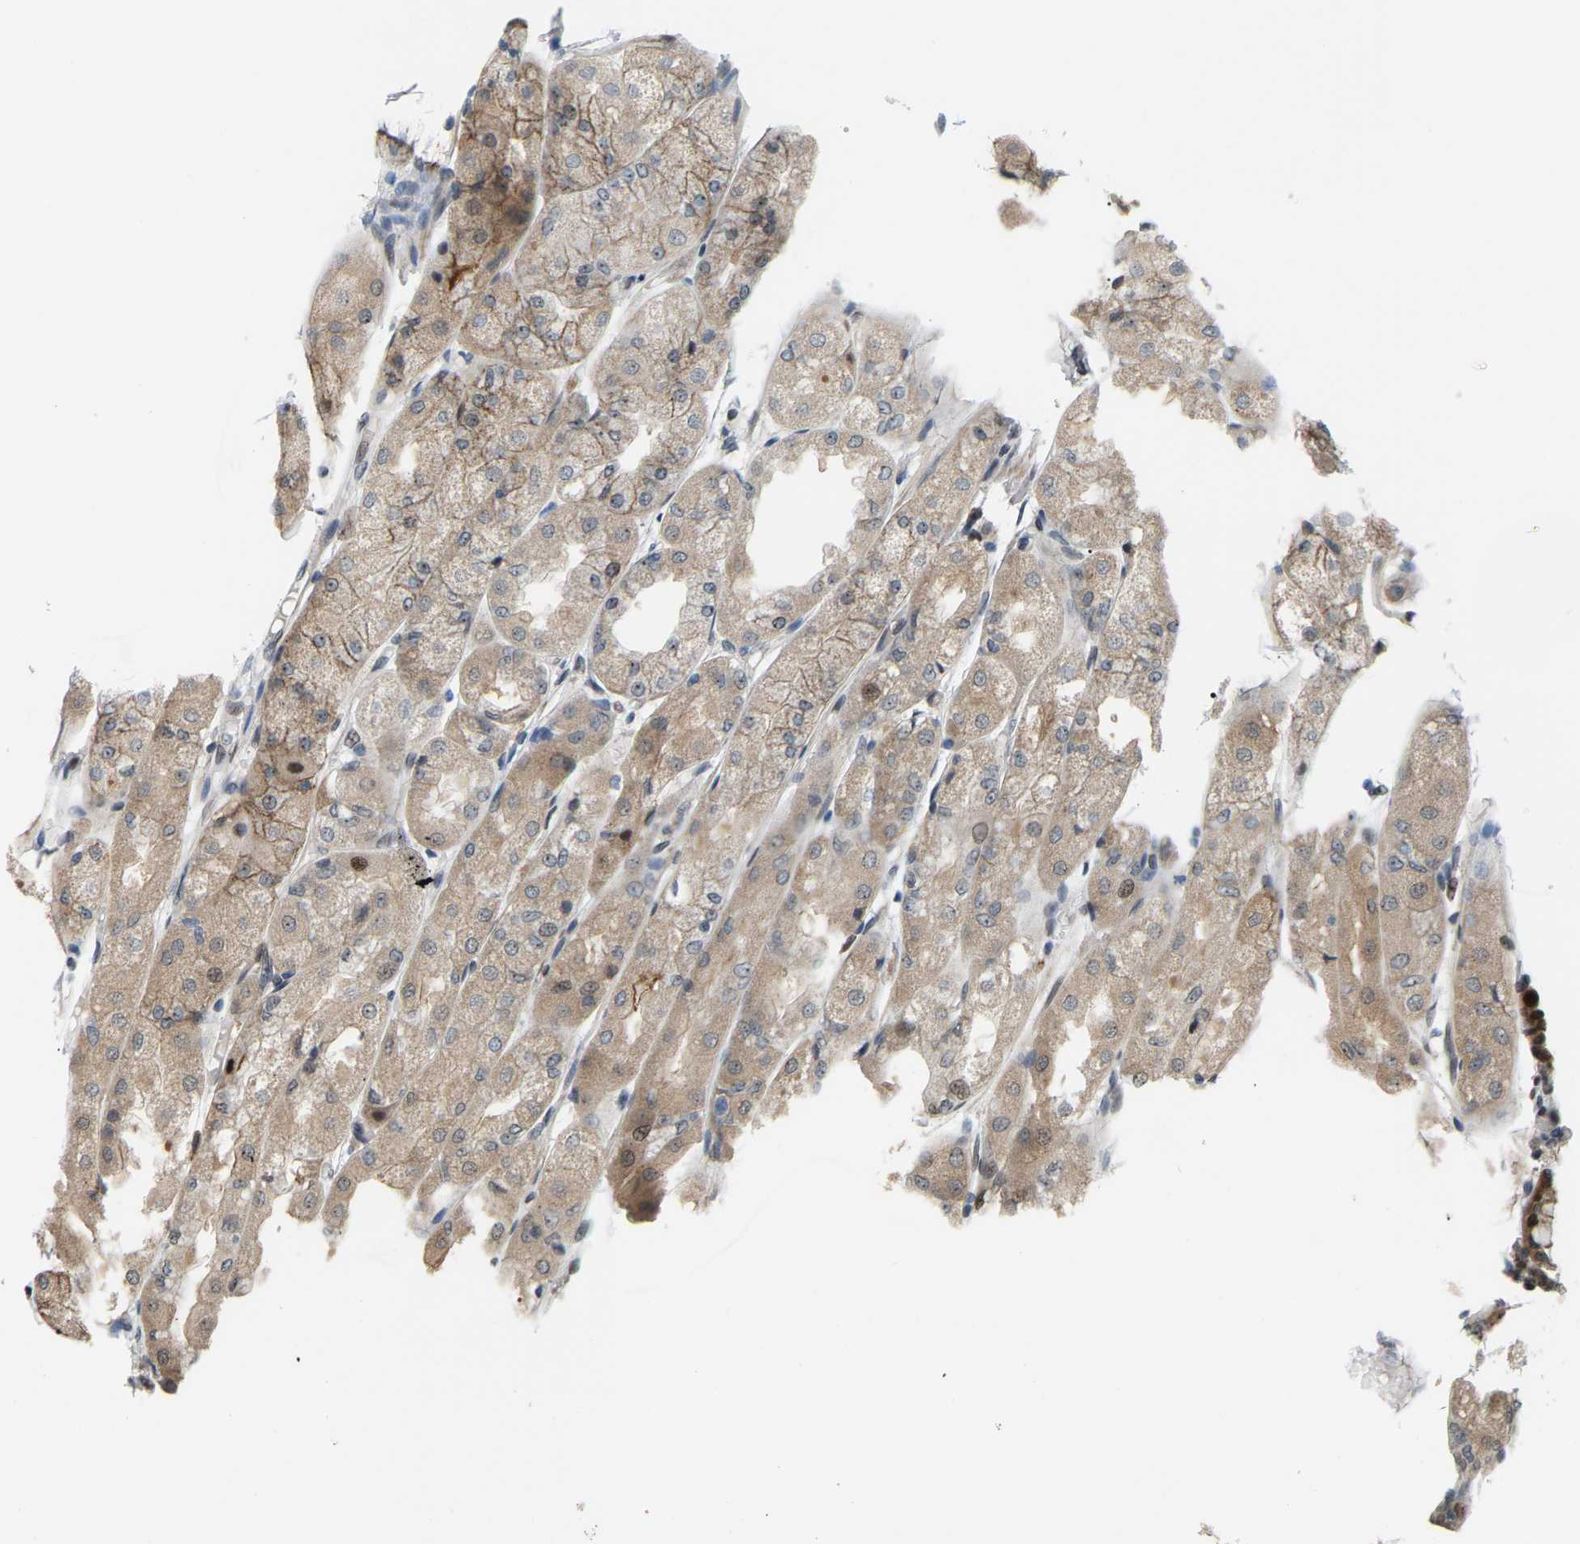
{"staining": {"intensity": "weak", "quantity": "25%-75%", "location": "cytoplasmic/membranous,nuclear"}, "tissue": "stomach", "cell_type": "Glandular cells", "image_type": "normal", "snomed": [{"axis": "morphology", "description": "Normal tissue, NOS"}, {"axis": "topography", "description": "Stomach, upper"}], "caption": "The photomicrograph shows staining of unremarkable stomach, revealing weak cytoplasmic/membranous,nuclear protein staining (brown color) within glandular cells. Using DAB (brown) and hematoxylin (blue) stains, captured at high magnification using brightfield microscopy.", "gene": "CROT", "patient": {"sex": "male", "age": 72}}